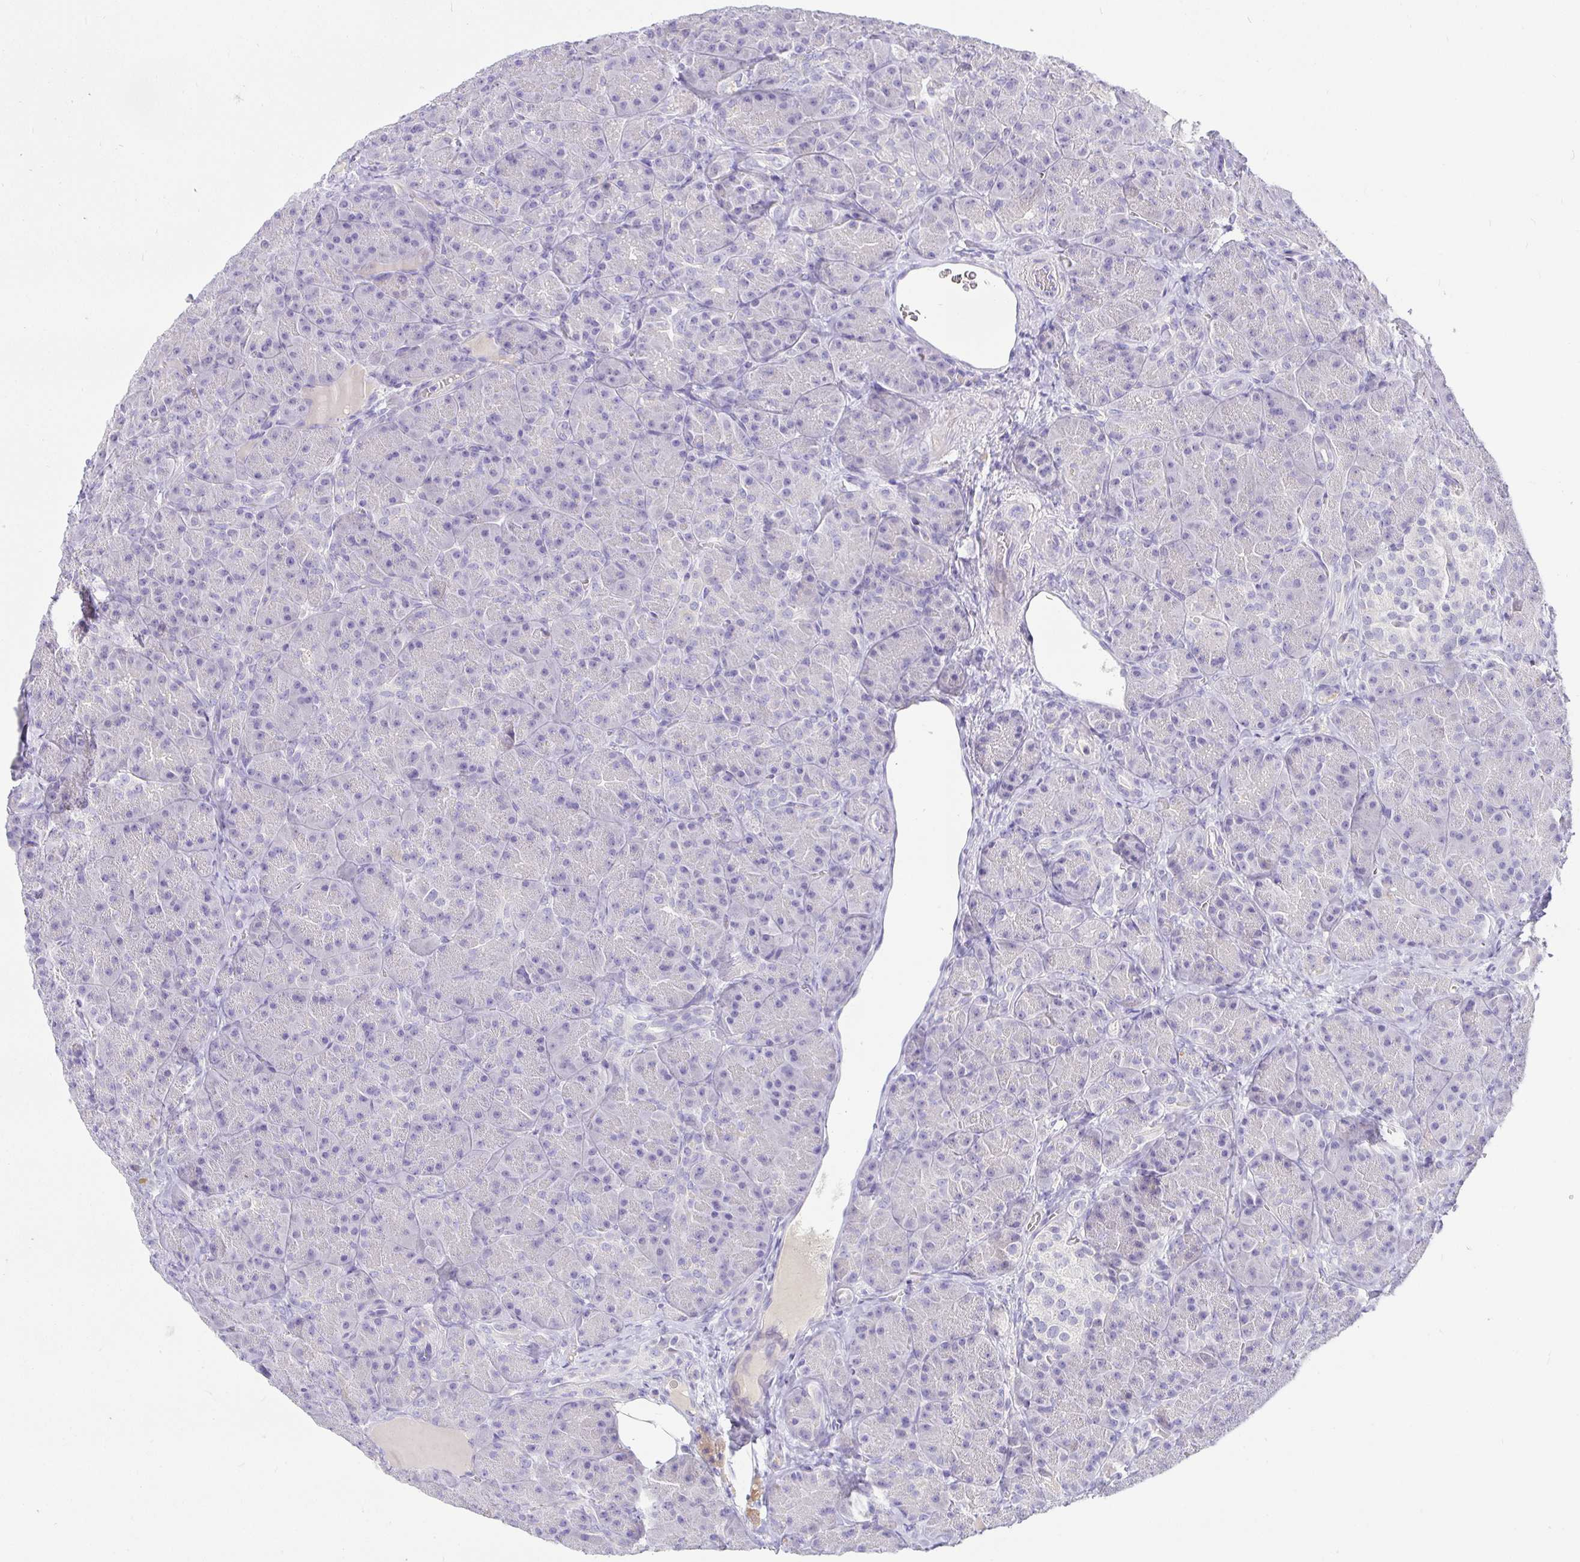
{"staining": {"intensity": "negative", "quantity": "none", "location": "none"}, "tissue": "pancreas", "cell_type": "Exocrine glandular cells", "image_type": "normal", "snomed": [{"axis": "morphology", "description": "Normal tissue, NOS"}, {"axis": "topography", "description": "Pancreas"}], "caption": "A micrograph of pancreas stained for a protein displays no brown staining in exocrine glandular cells. (DAB (3,3'-diaminobenzidine) IHC with hematoxylin counter stain).", "gene": "TPTE", "patient": {"sex": "male", "age": 57}}